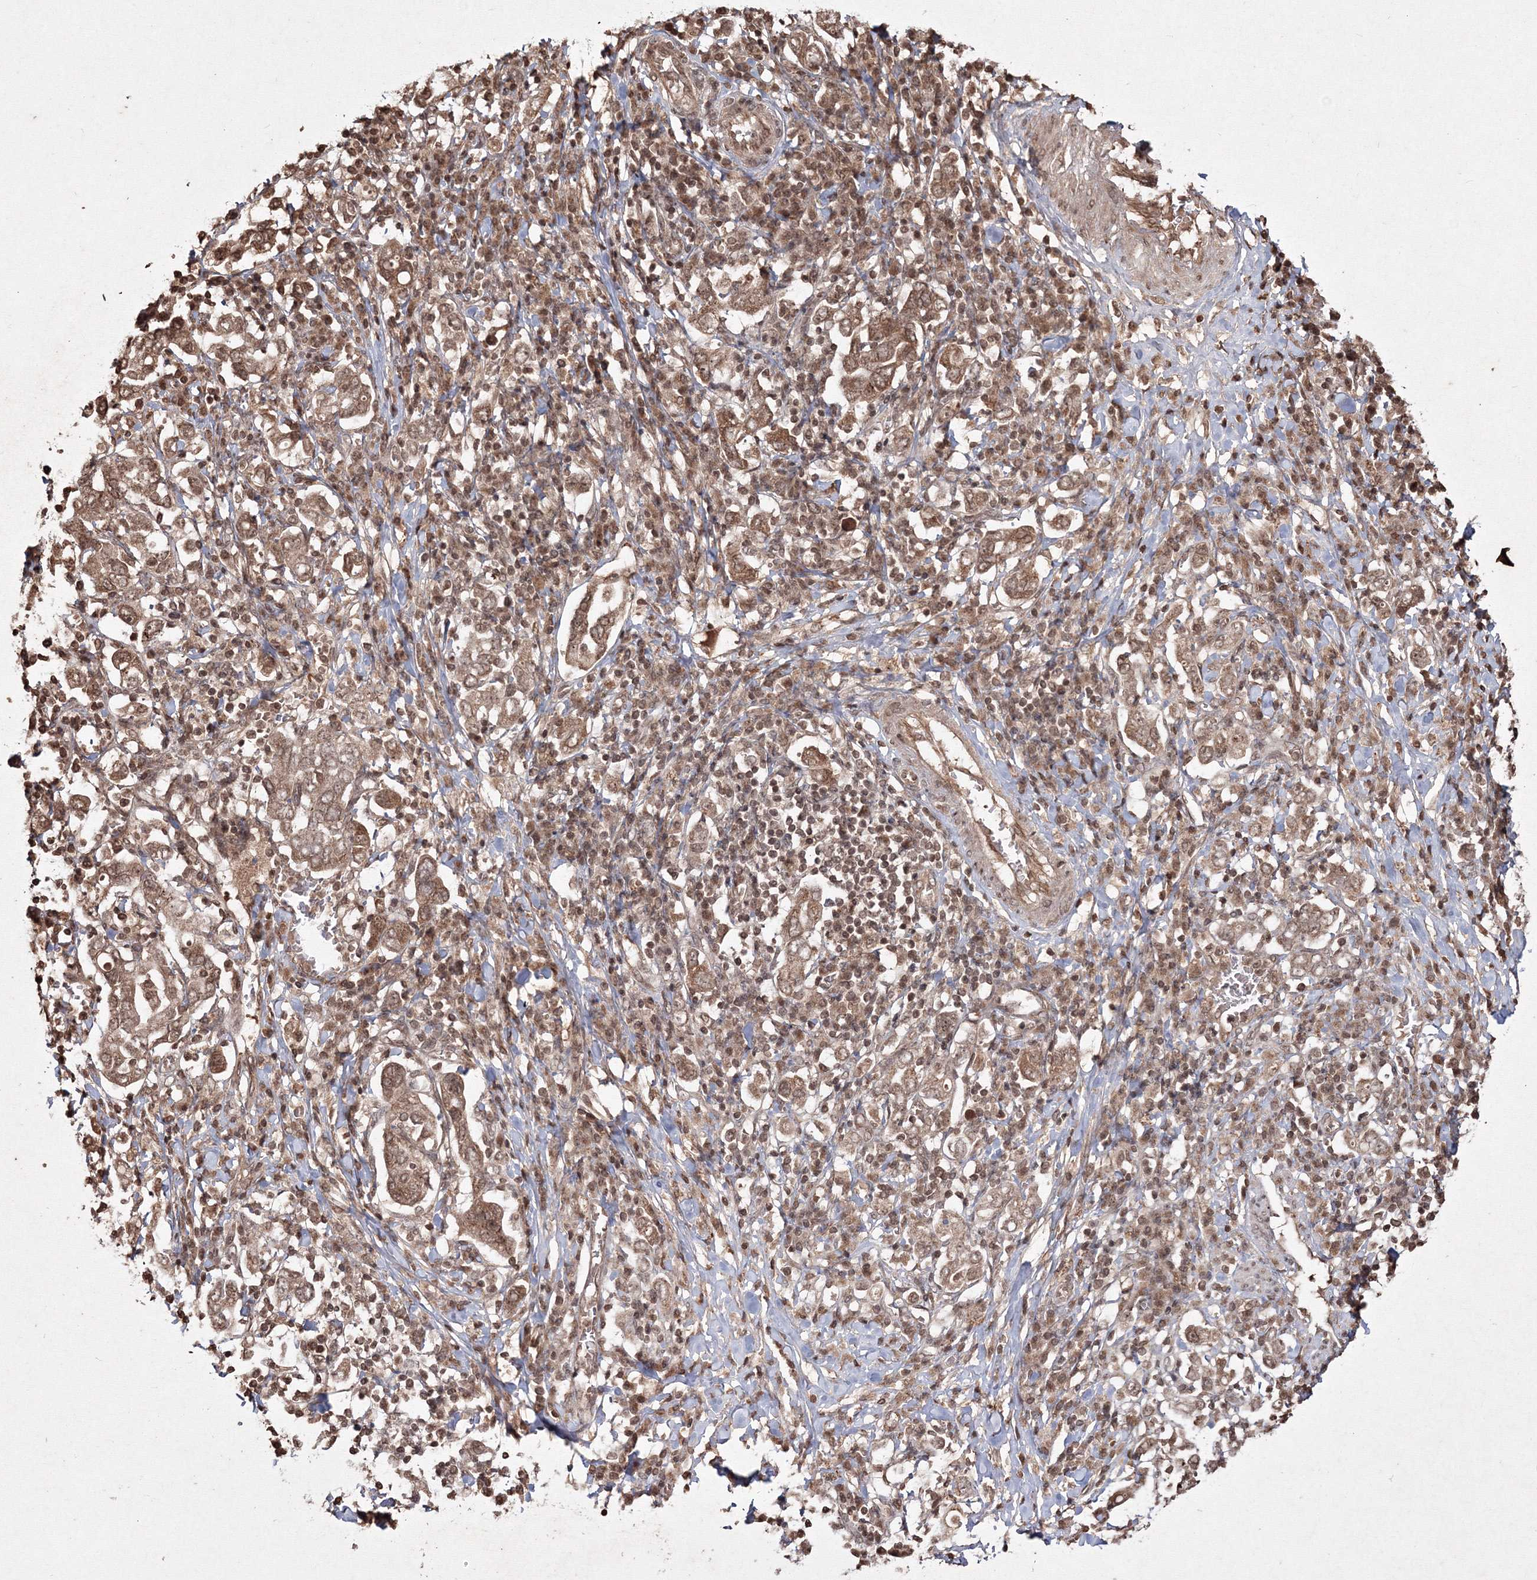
{"staining": {"intensity": "moderate", "quantity": ">75%", "location": "cytoplasmic/membranous,nuclear"}, "tissue": "stomach cancer", "cell_type": "Tumor cells", "image_type": "cancer", "snomed": [{"axis": "morphology", "description": "Adenocarcinoma, NOS"}, {"axis": "topography", "description": "Stomach, upper"}], "caption": "DAB (3,3'-diaminobenzidine) immunohistochemical staining of stomach cancer demonstrates moderate cytoplasmic/membranous and nuclear protein positivity in approximately >75% of tumor cells.", "gene": "PEX13", "patient": {"sex": "male", "age": 62}}